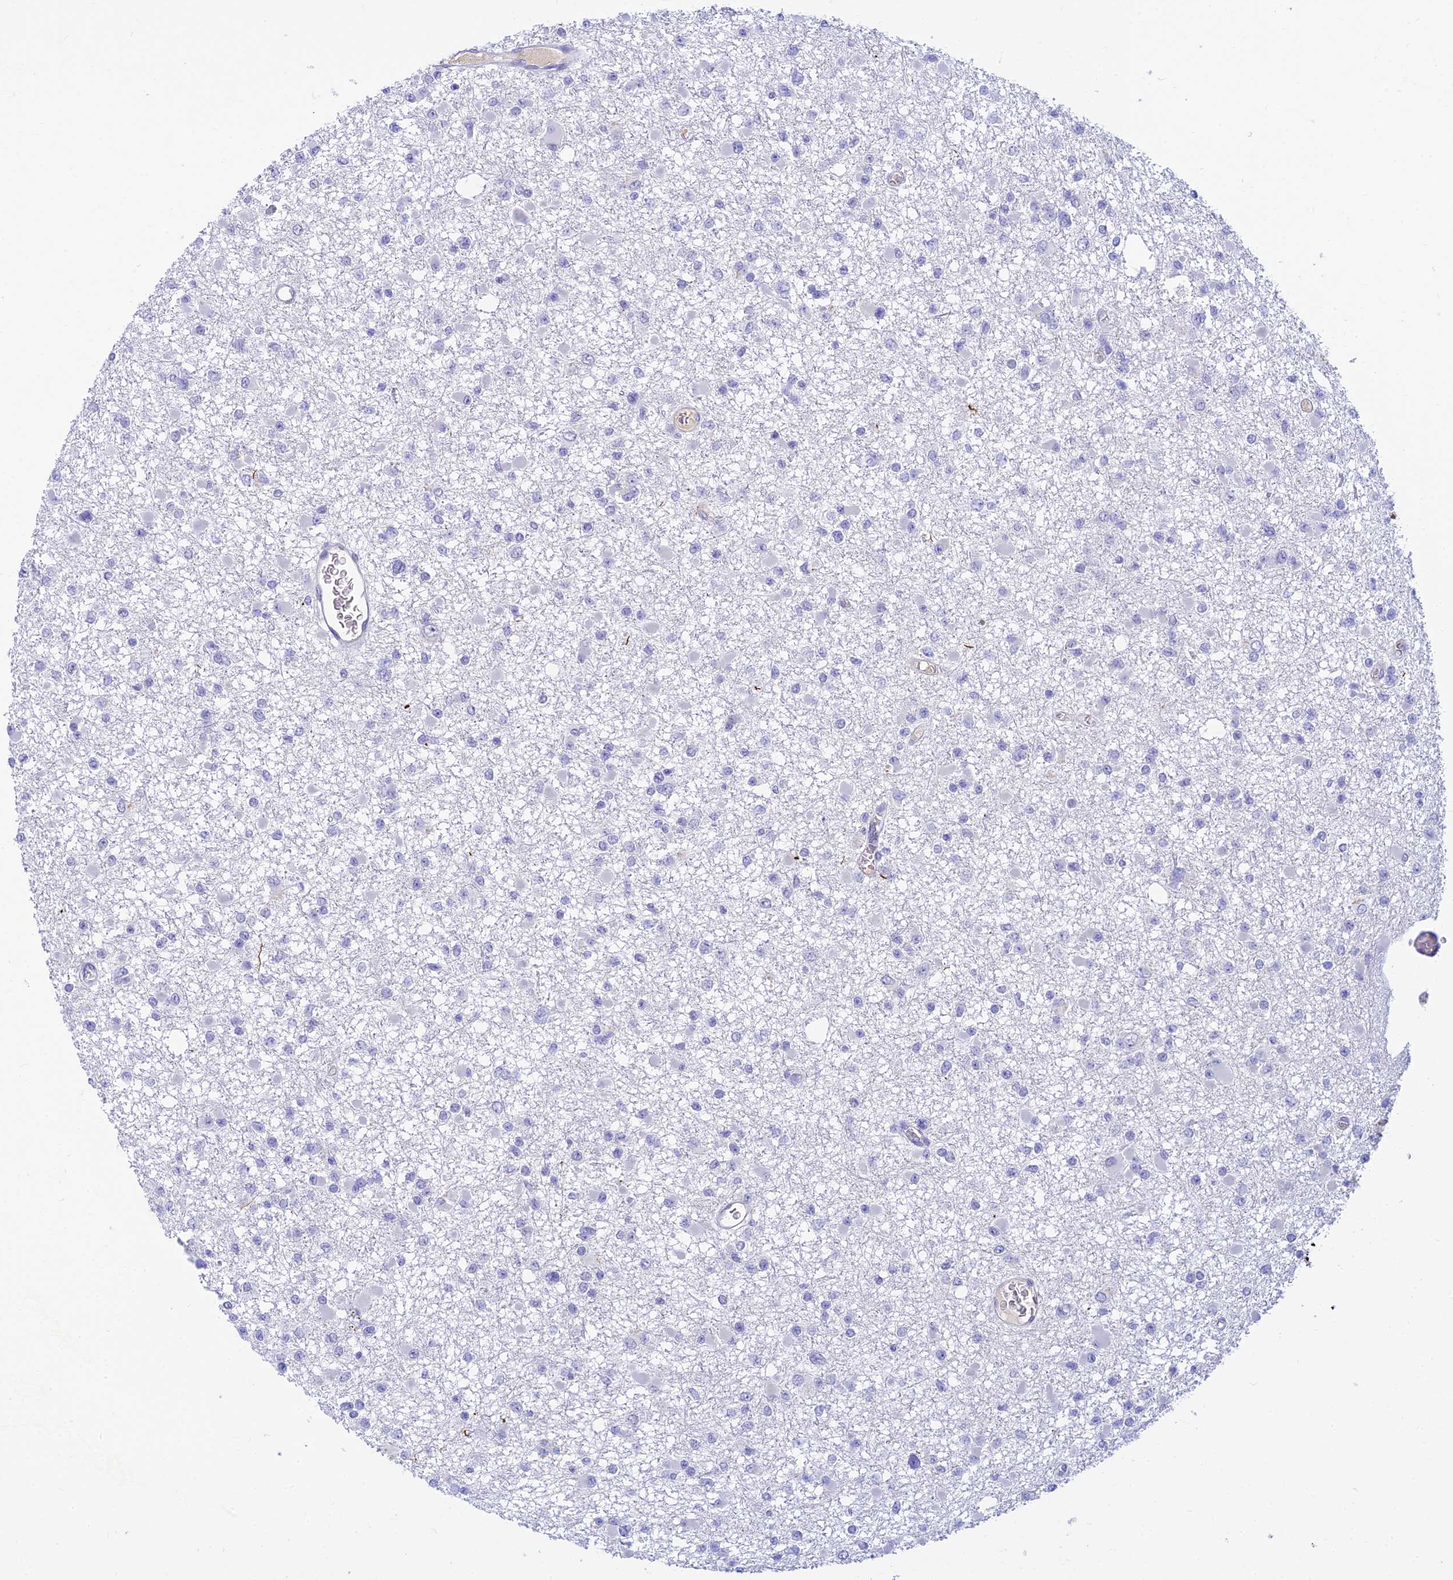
{"staining": {"intensity": "negative", "quantity": "none", "location": "none"}, "tissue": "glioma", "cell_type": "Tumor cells", "image_type": "cancer", "snomed": [{"axis": "morphology", "description": "Glioma, malignant, Low grade"}, {"axis": "topography", "description": "Brain"}], "caption": "Immunohistochemistry histopathology image of neoplastic tissue: human glioma stained with DAB (3,3'-diaminobenzidine) exhibits no significant protein expression in tumor cells.", "gene": "INTS13", "patient": {"sex": "female", "age": 22}}